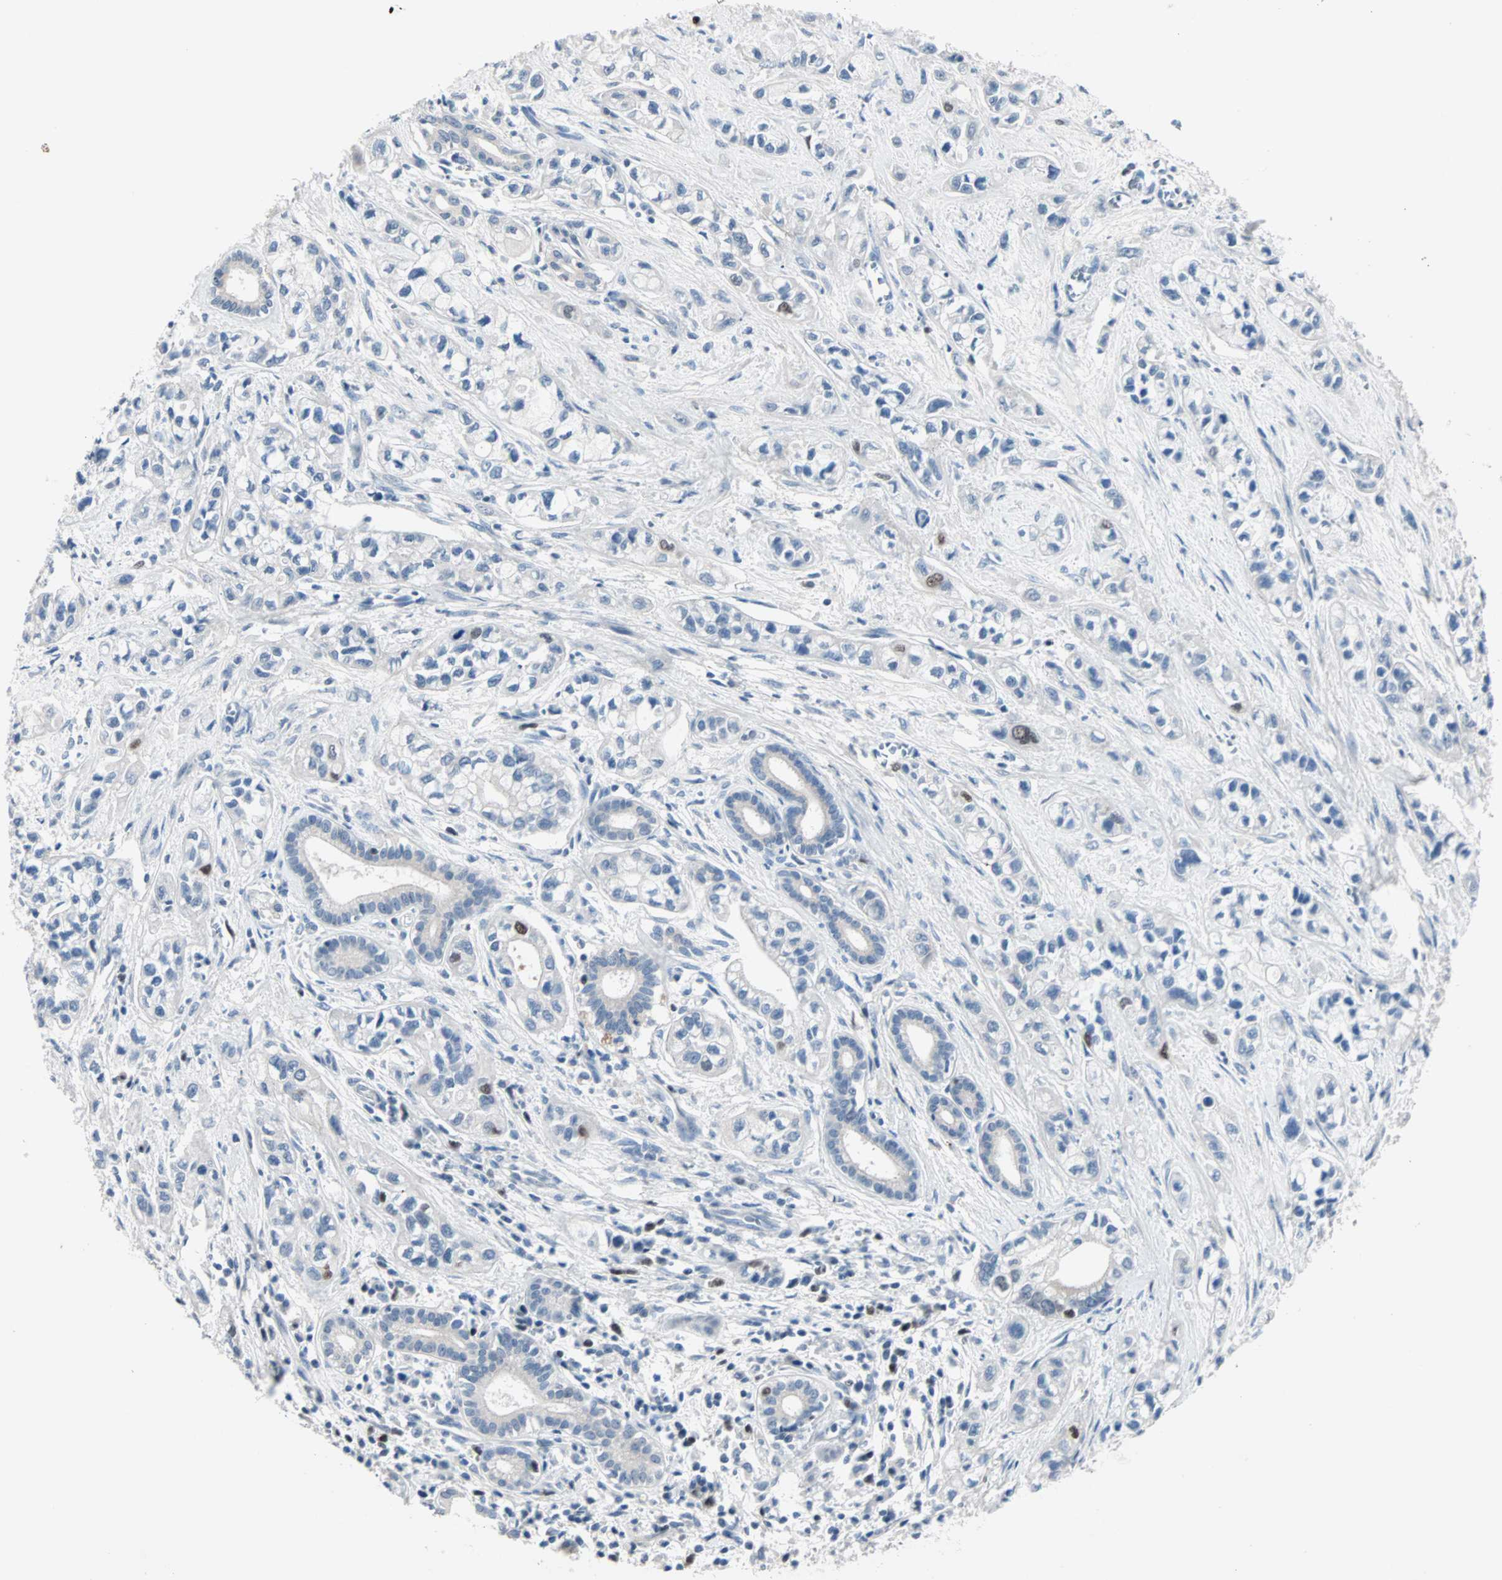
{"staining": {"intensity": "negative", "quantity": "none", "location": "none"}, "tissue": "pancreatic cancer", "cell_type": "Tumor cells", "image_type": "cancer", "snomed": [{"axis": "morphology", "description": "Adenocarcinoma, NOS"}, {"axis": "topography", "description": "Pancreas"}], "caption": "Image shows no protein expression in tumor cells of pancreatic cancer (adenocarcinoma) tissue. (Stains: DAB immunohistochemistry with hematoxylin counter stain, Microscopy: brightfield microscopy at high magnification).", "gene": "CCNE2", "patient": {"sex": "male", "age": 74}}